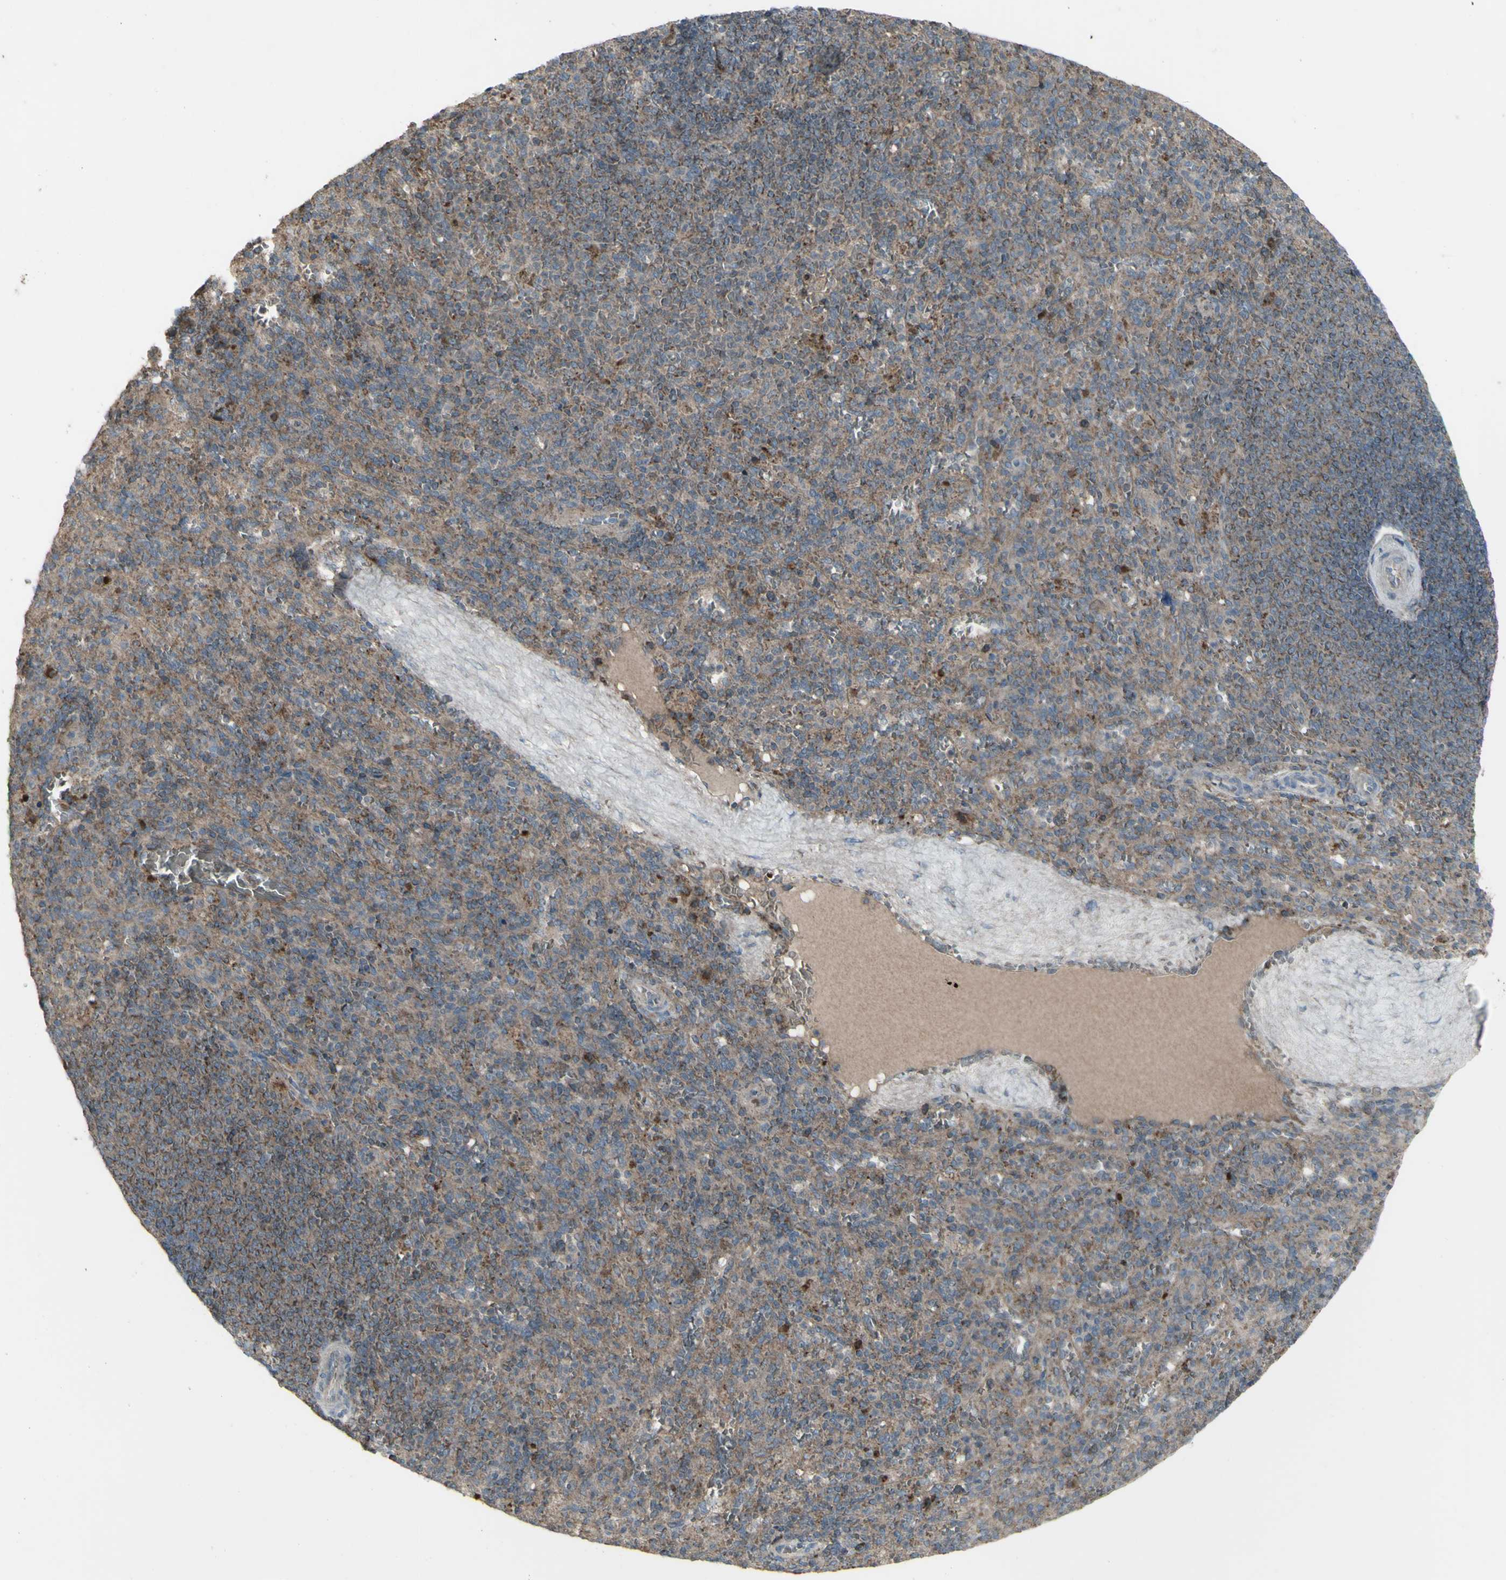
{"staining": {"intensity": "moderate", "quantity": "25%-75%", "location": "cytoplasmic/membranous"}, "tissue": "spleen", "cell_type": "Cells in red pulp", "image_type": "normal", "snomed": [{"axis": "morphology", "description": "Normal tissue, NOS"}, {"axis": "topography", "description": "Spleen"}], "caption": "A micrograph of human spleen stained for a protein reveals moderate cytoplasmic/membranous brown staining in cells in red pulp. Immunohistochemistry (ihc) stains the protein in brown and the nuclei are stained blue.", "gene": "SHC1", "patient": {"sex": "male", "age": 36}}